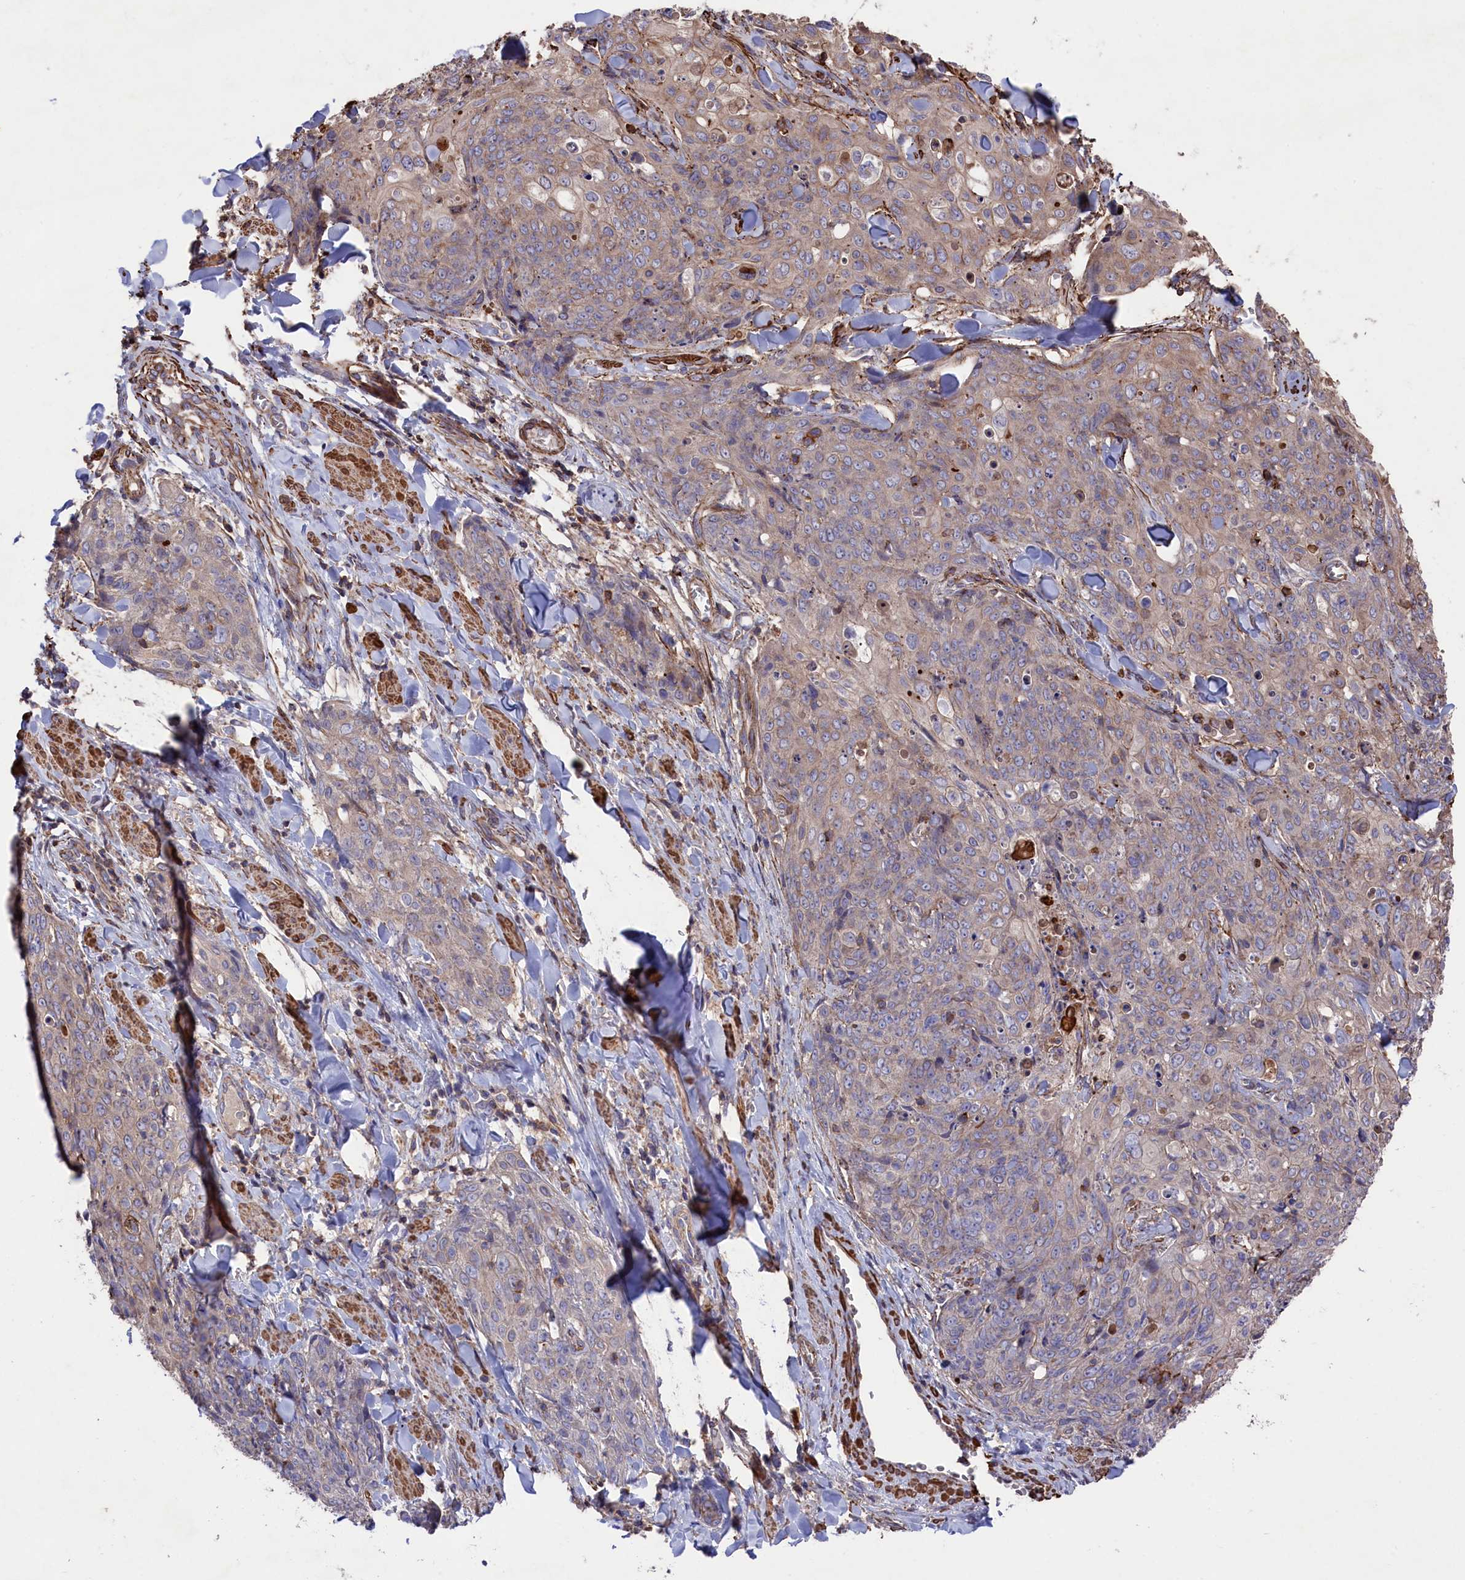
{"staining": {"intensity": "weak", "quantity": "<25%", "location": "cytoplasmic/membranous"}, "tissue": "skin cancer", "cell_type": "Tumor cells", "image_type": "cancer", "snomed": [{"axis": "morphology", "description": "Squamous cell carcinoma, NOS"}, {"axis": "topography", "description": "Skin"}, {"axis": "topography", "description": "Vulva"}], "caption": "An IHC image of skin cancer is shown. There is no staining in tumor cells of skin cancer.", "gene": "RAPSN", "patient": {"sex": "female", "age": 85}}